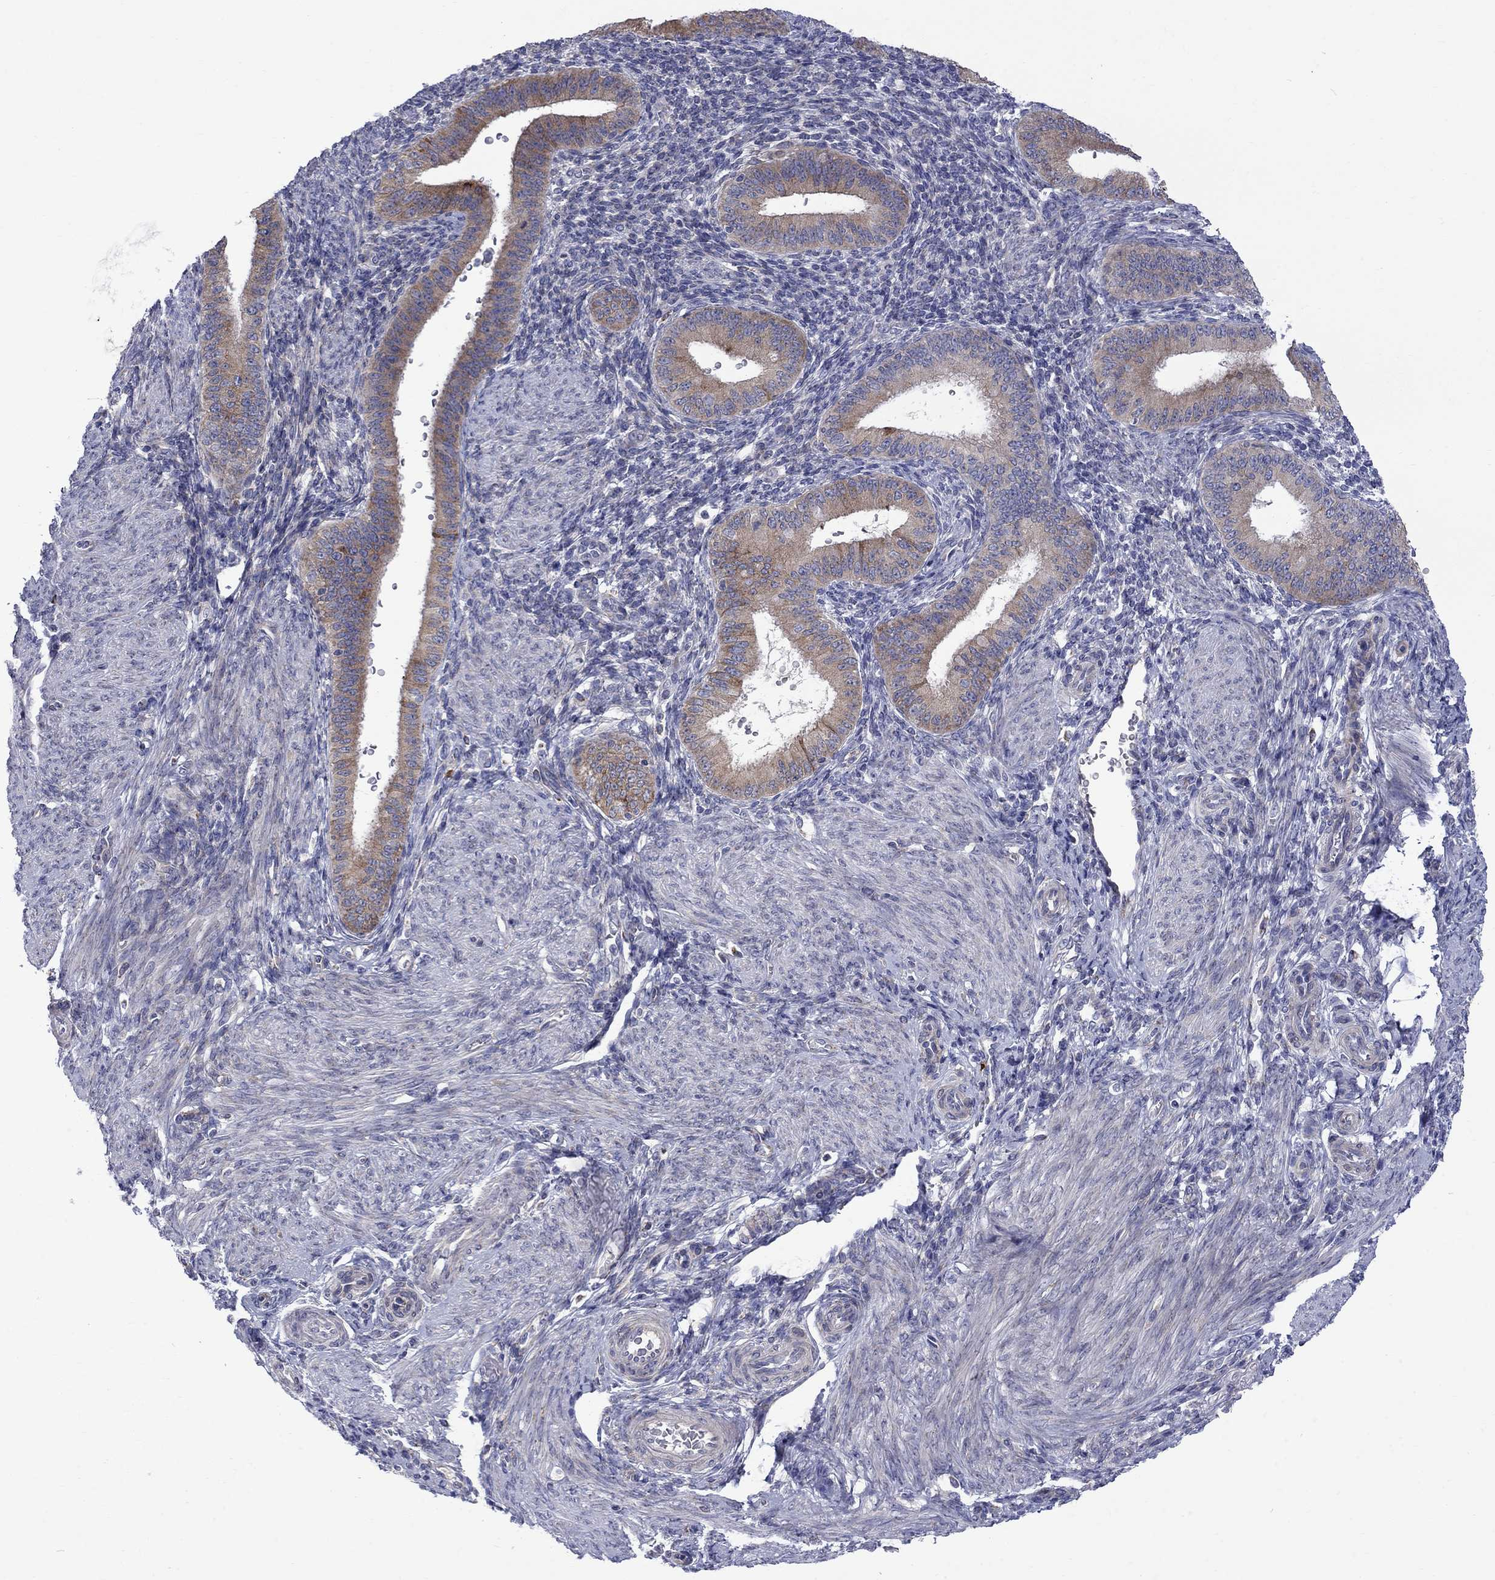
{"staining": {"intensity": "negative", "quantity": "none", "location": "none"}, "tissue": "endometrium", "cell_type": "Cells in endometrial stroma", "image_type": "normal", "snomed": [{"axis": "morphology", "description": "Normal tissue, NOS"}, {"axis": "topography", "description": "Endometrium"}], "caption": "The photomicrograph displays no staining of cells in endometrial stroma in normal endometrium. Nuclei are stained in blue.", "gene": "ASNS", "patient": {"sex": "female", "age": 39}}